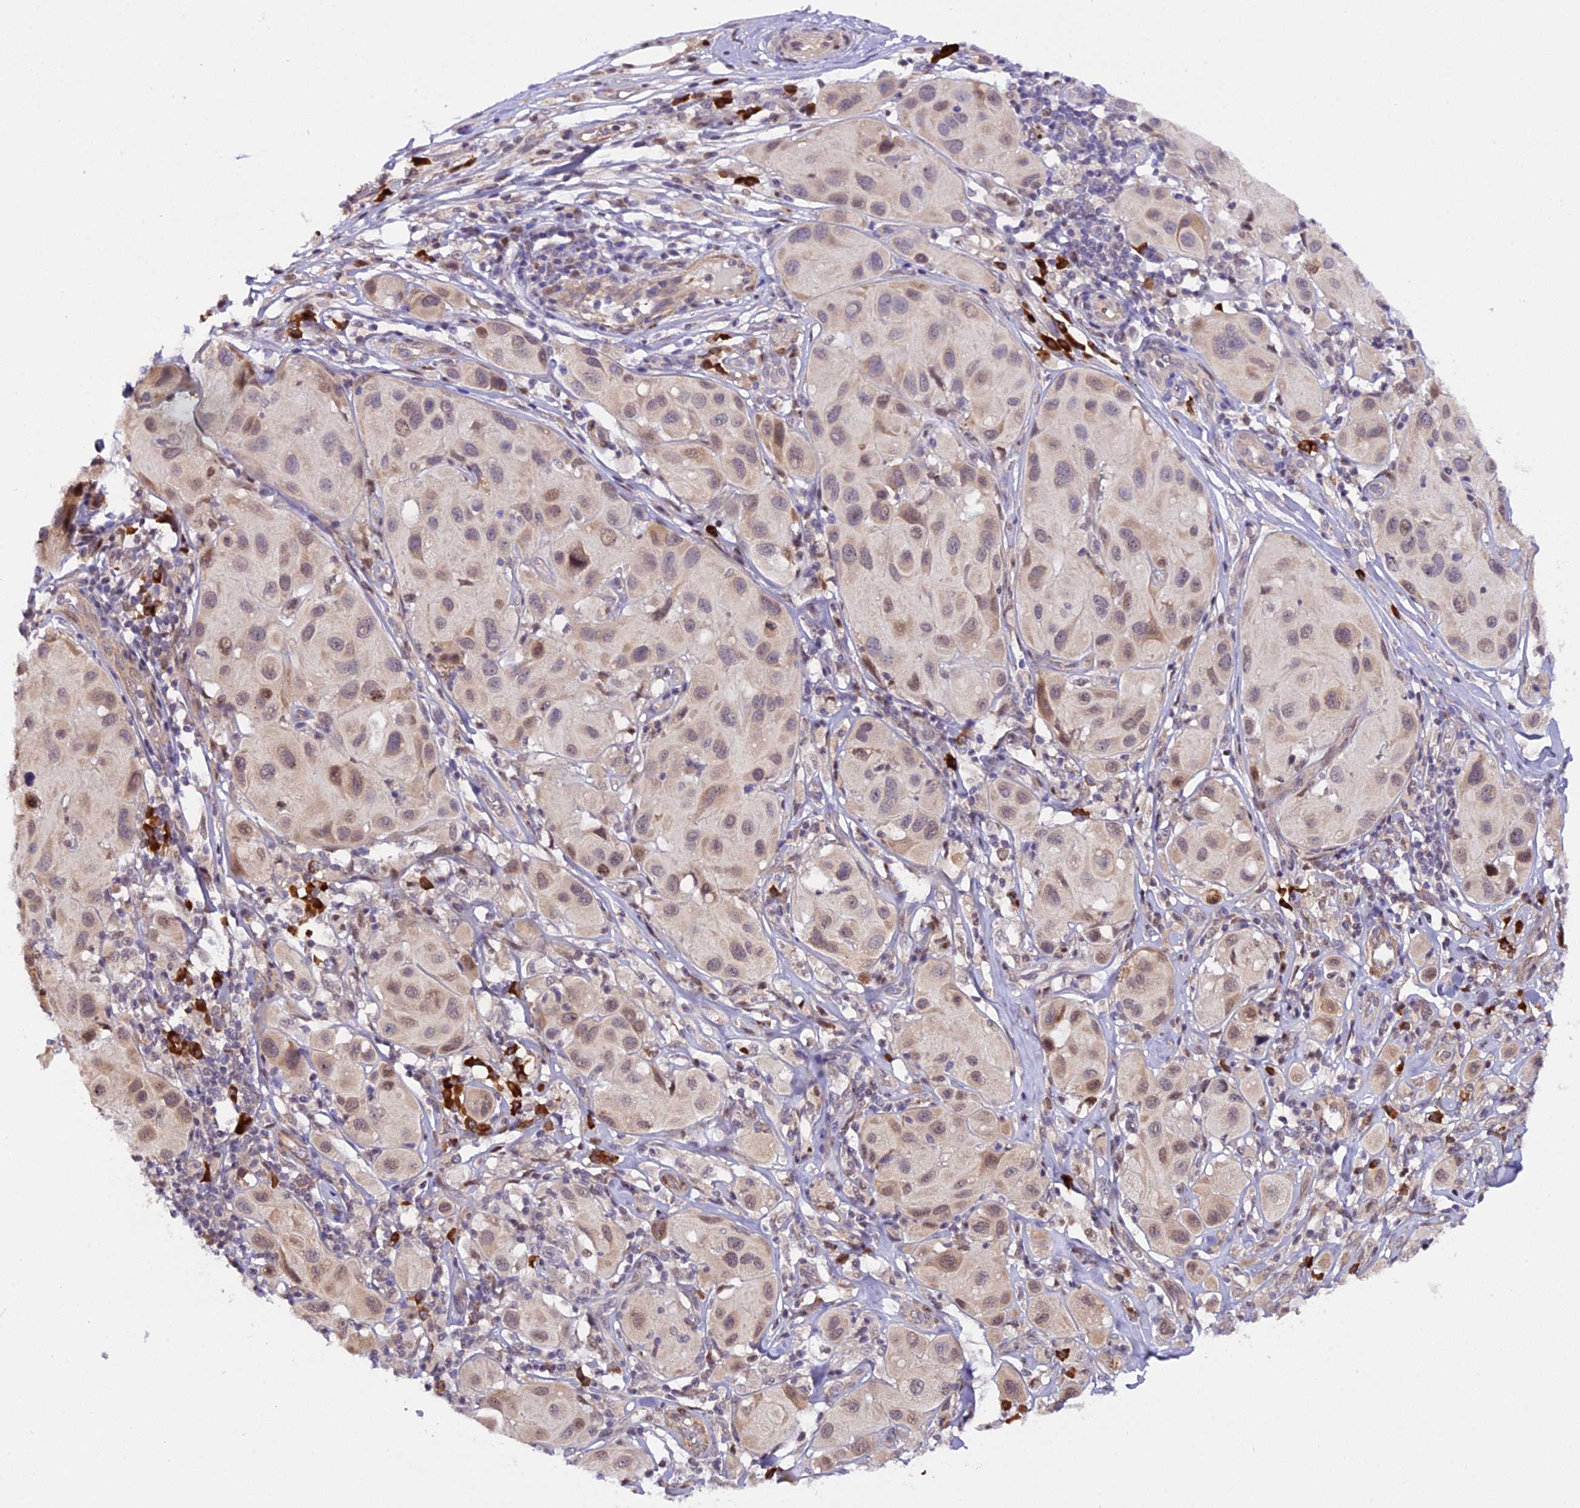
{"staining": {"intensity": "weak", "quantity": "<25%", "location": "cytoplasmic/membranous,nuclear"}, "tissue": "melanoma", "cell_type": "Tumor cells", "image_type": "cancer", "snomed": [{"axis": "morphology", "description": "Malignant melanoma, Metastatic site"}, {"axis": "topography", "description": "Skin"}], "caption": "Immunohistochemistry (IHC) micrograph of neoplastic tissue: malignant melanoma (metastatic site) stained with DAB (3,3'-diaminobenzidine) exhibits no significant protein positivity in tumor cells.", "gene": "HERPUD1", "patient": {"sex": "male", "age": 41}}